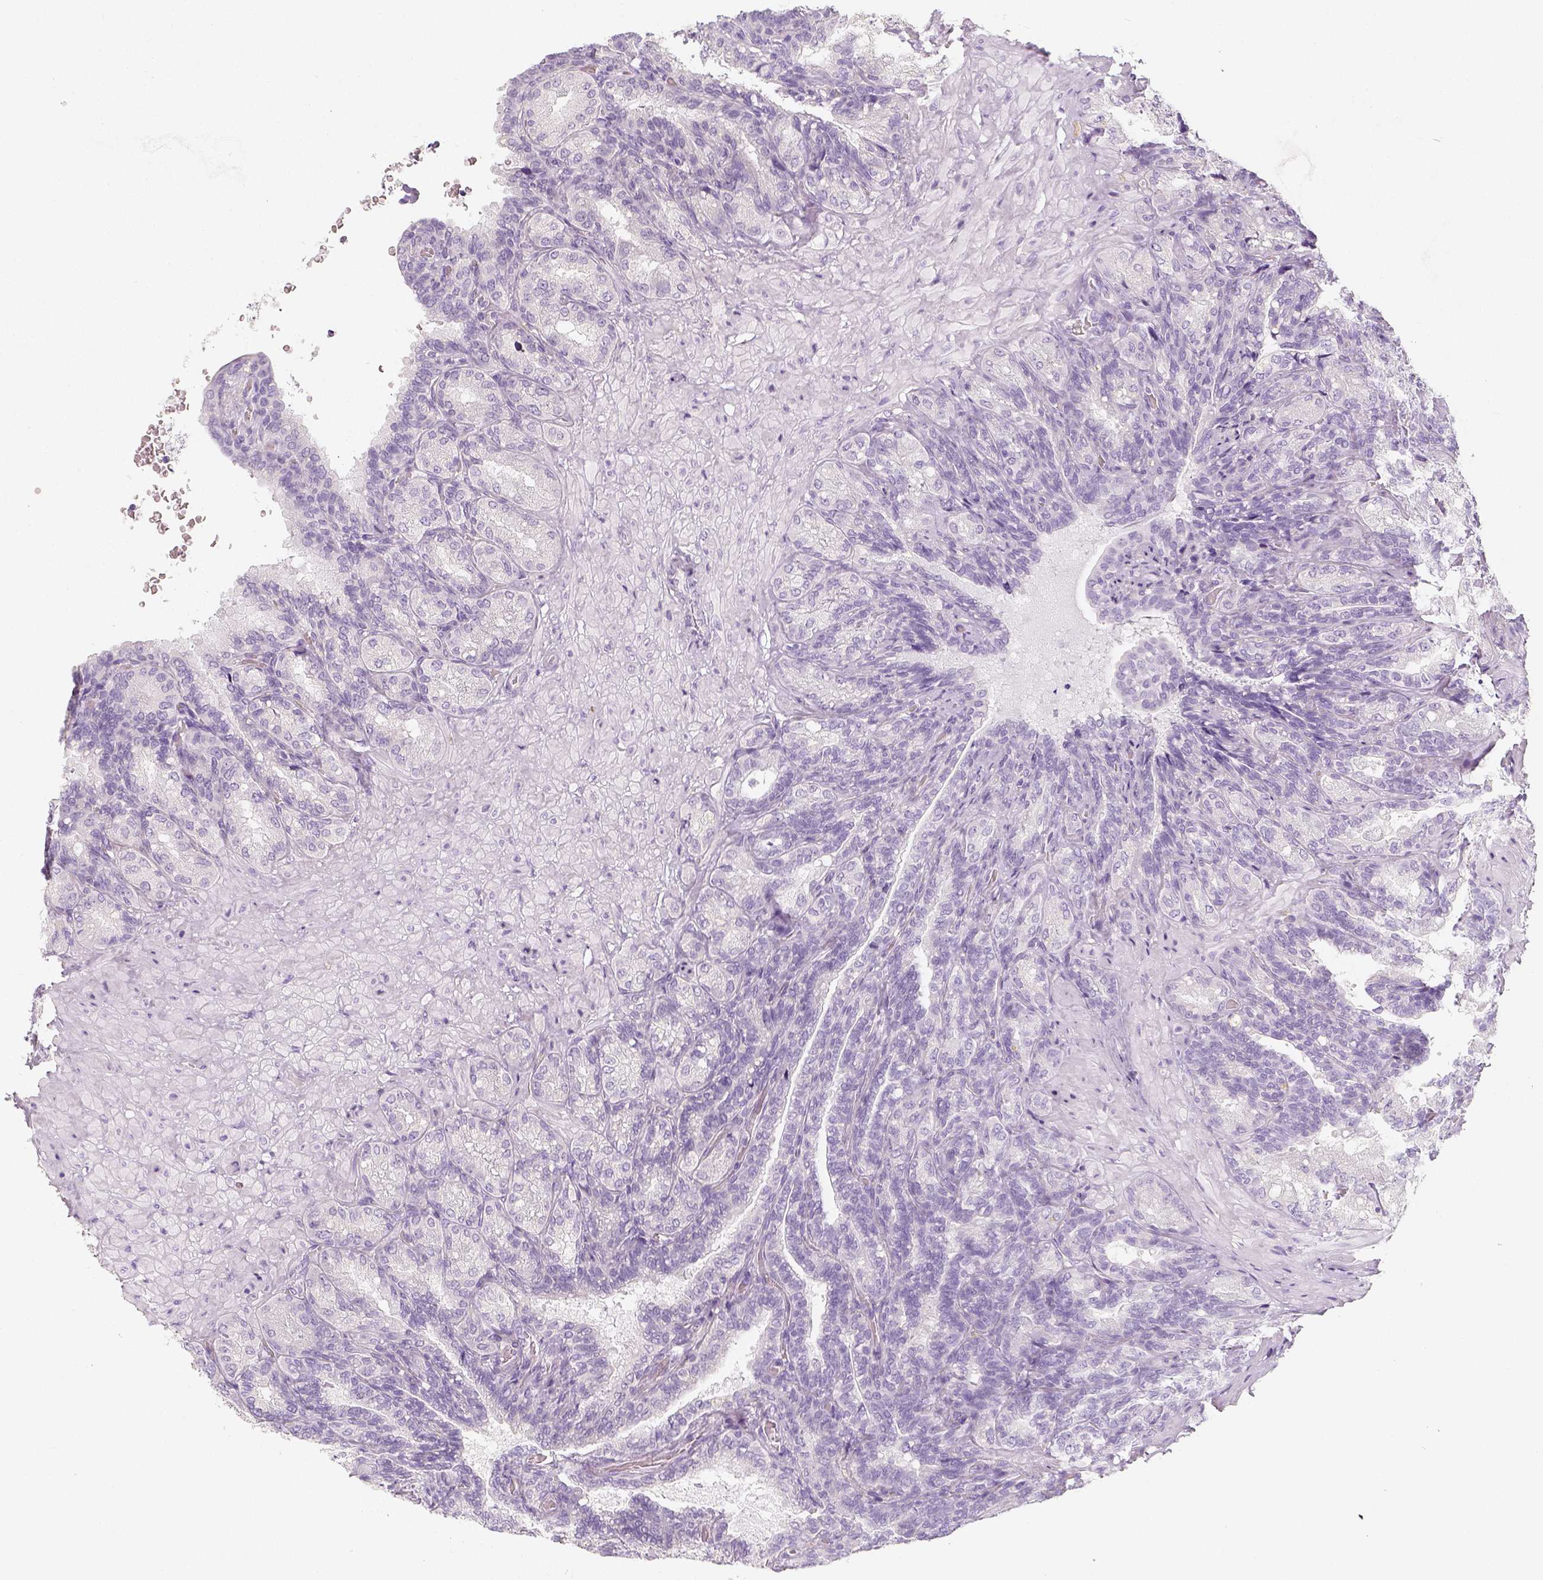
{"staining": {"intensity": "negative", "quantity": "none", "location": "none"}, "tissue": "seminal vesicle", "cell_type": "Glandular cells", "image_type": "normal", "snomed": [{"axis": "morphology", "description": "Normal tissue, NOS"}, {"axis": "topography", "description": "Seminal veicle"}], "caption": "Protein analysis of unremarkable seminal vesicle exhibits no significant staining in glandular cells. The staining is performed using DAB (3,3'-diaminobenzidine) brown chromogen with nuclei counter-stained in using hematoxylin.", "gene": "NECAB2", "patient": {"sex": "male", "age": 68}}